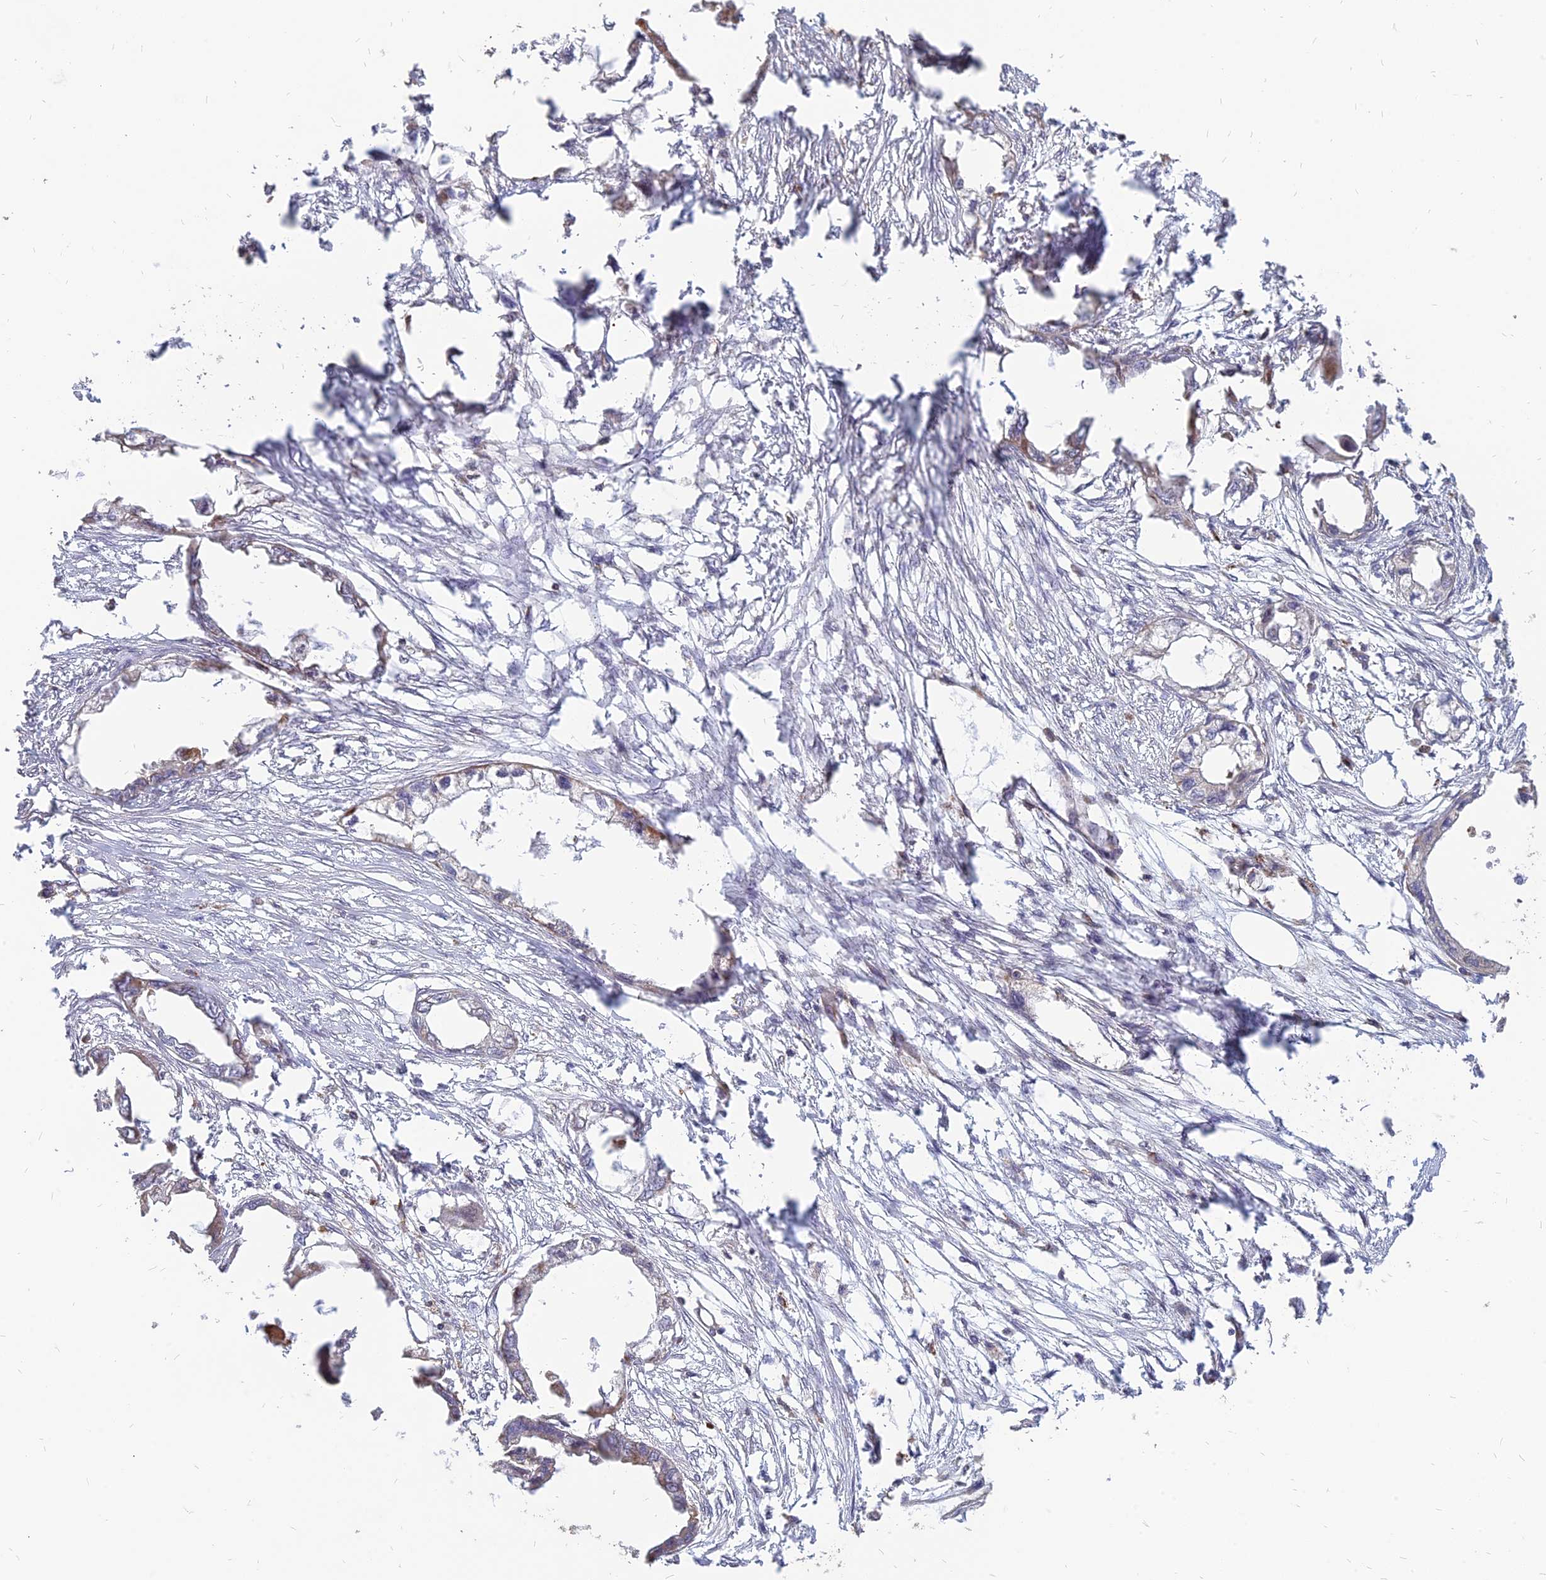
{"staining": {"intensity": "negative", "quantity": "none", "location": "none"}, "tissue": "endometrial cancer", "cell_type": "Tumor cells", "image_type": "cancer", "snomed": [{"axis": "morphology", "description": "Adenocarcinoma, NOS"}, {"axis": "morphology", "description": "Adenocarcinoma, metastatic, NOS"}, {"axis": "topography", "description": "Adipose tissue"}, {"axis": "topography", "description": "Endometrium"}], "caption": "Human endometrial metastatic adenocarcinoma stained for a protein using immunohistochemistry reveals no positivity in tumor cells.", "gene": "ST3GAL6", "patient": {"sex": "female", "age": 67}}